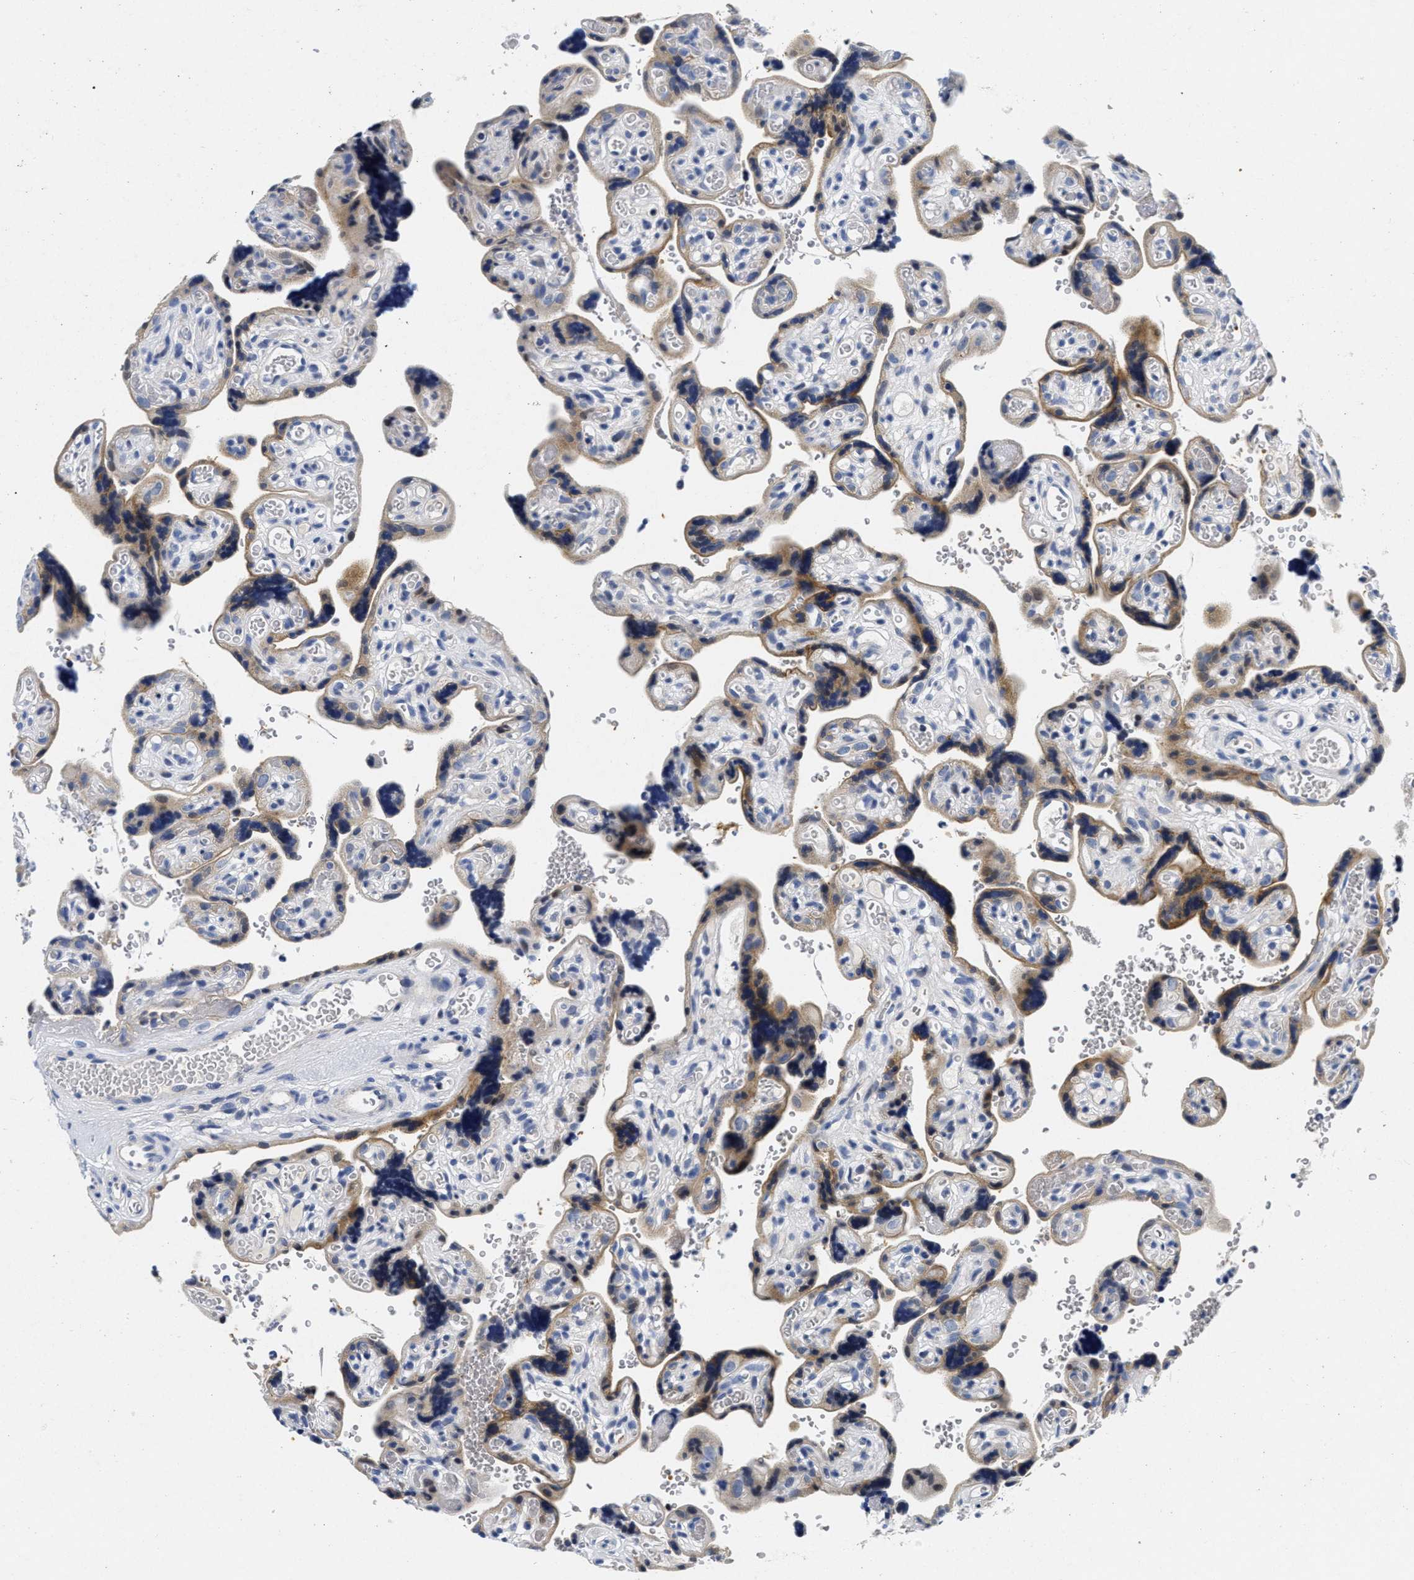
{"staining": {"intensity": "weak", "quantity": "<25%", "location": "cytoplasmic/membranous"}, "tissue": "placenta", "cell_type": "Decidual cells", "image_type": "normal", "snomed": [{"axis": "morphology", "description": "Normal tissue, NOS"}, {"axis": "topography", "description": "Placenta"}], "caption": "An image of placenta stained for a protein demonstrates no brown staining in decidual cells.", "gene": "LAD1", "patient": {"sex": "female", "age": 30}}